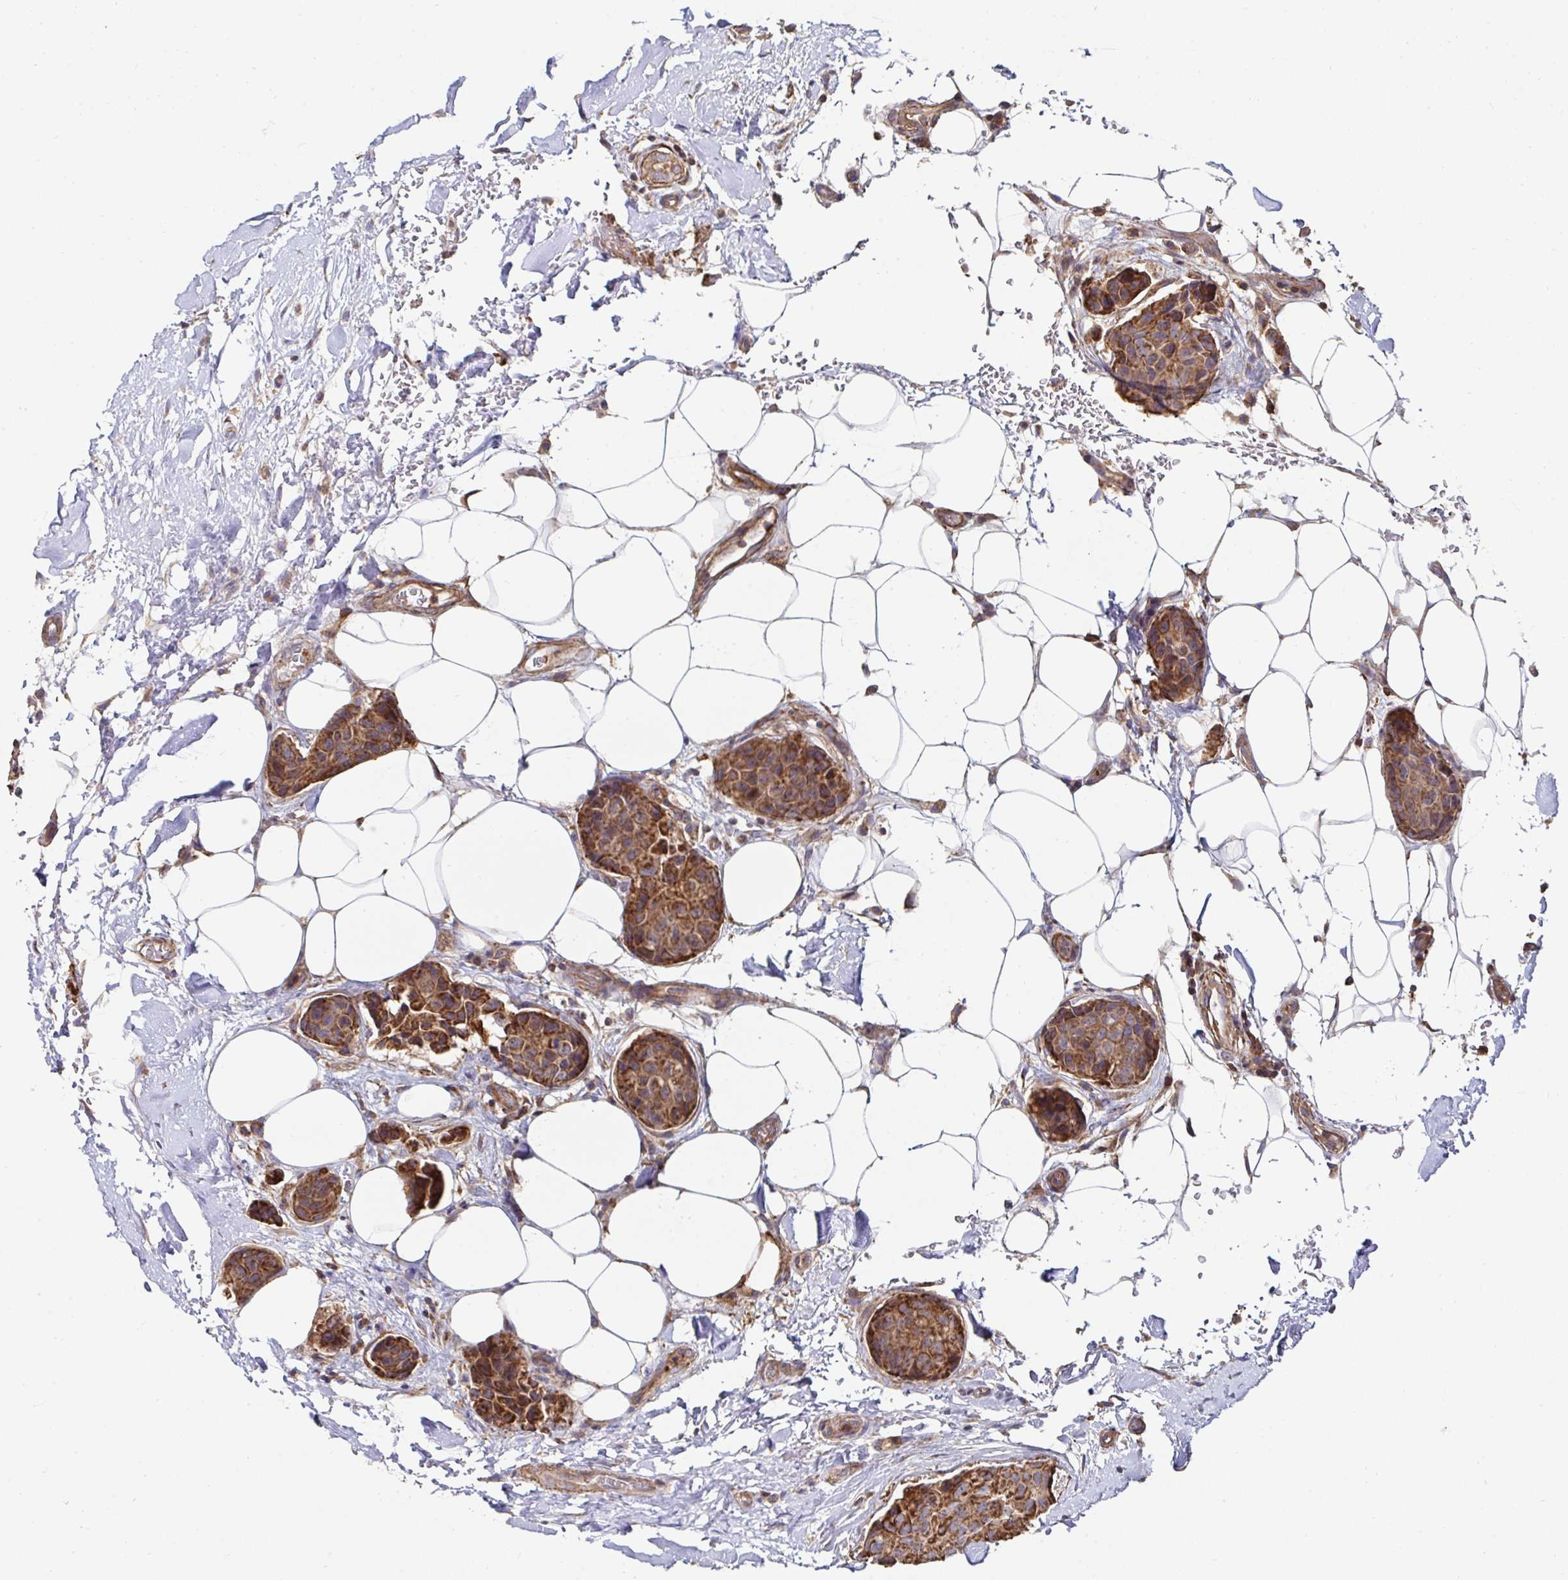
{"staining": {"intensity": "strong", "quantity": ">75%", "location": "cytoplasmic/membranous"}, "tissue": "breast cancer", "cell_type": "Tumor cells", "image_type": "cancer", "snomed": [{"axis": "morphology", "description": "Duct carcinoma"}, {"axis": "topography", "description": "Breast"}, {"axis": "topography", "description": "Lymph node"}], "caption": "Protein staining reveals strong cytoplasmic/membranous expression in about >75% of tumor cells in breast infiltrating ductal carcinoma.", "gene": "DZANK1", "patient": {"sex": "female", "age": 80}}